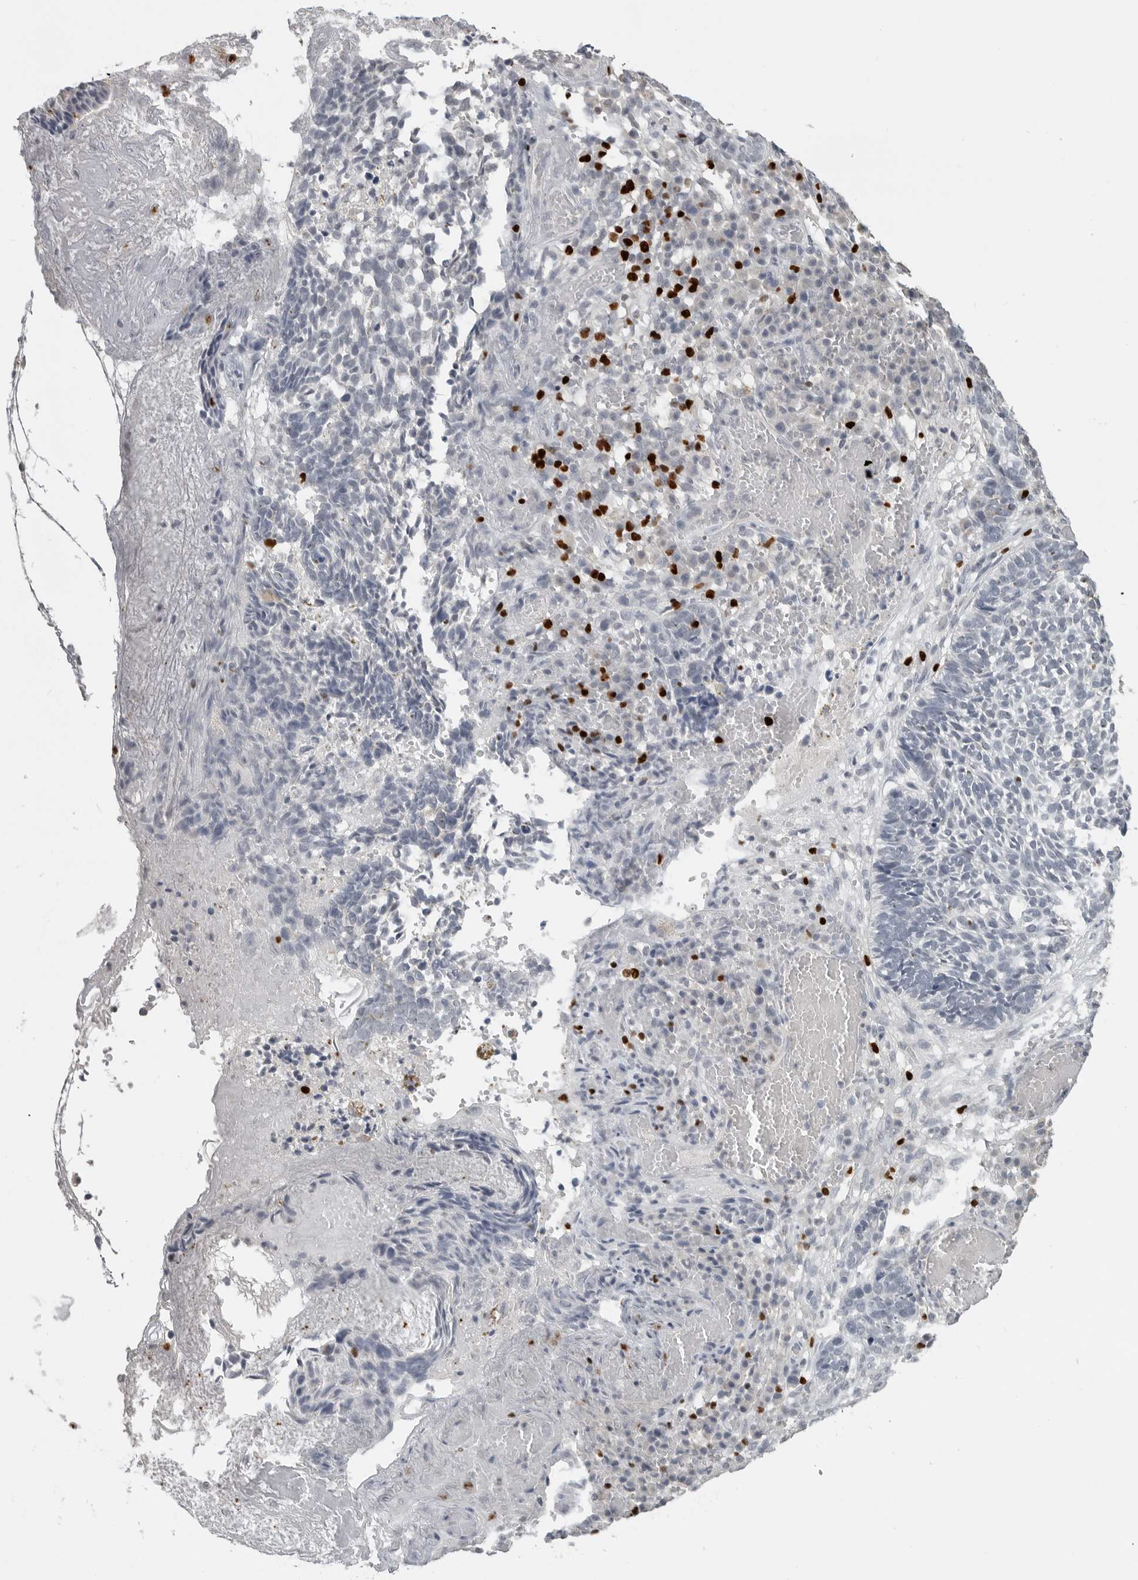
{"staining": {"intensity": "negative", "quantity": "none", "location": "none"}, "tissue": "skin cancer", "cell_type": "Tumor cells", "image_type": "cancer", "snomed": [{"axis": "morphology", "description": "Basal cell carcinoma"}, {"axis": "topography", "description": "Skin"}], "caption": "Immunohistochemistry of skin cancer (basal cell carcinoma) shows no positivity in tumor cells. (Immunohistochemistry, brightfield microscopy, high magnification).", "gene": "FOXP3", "patient": {"sex": "male", "age": 85}}